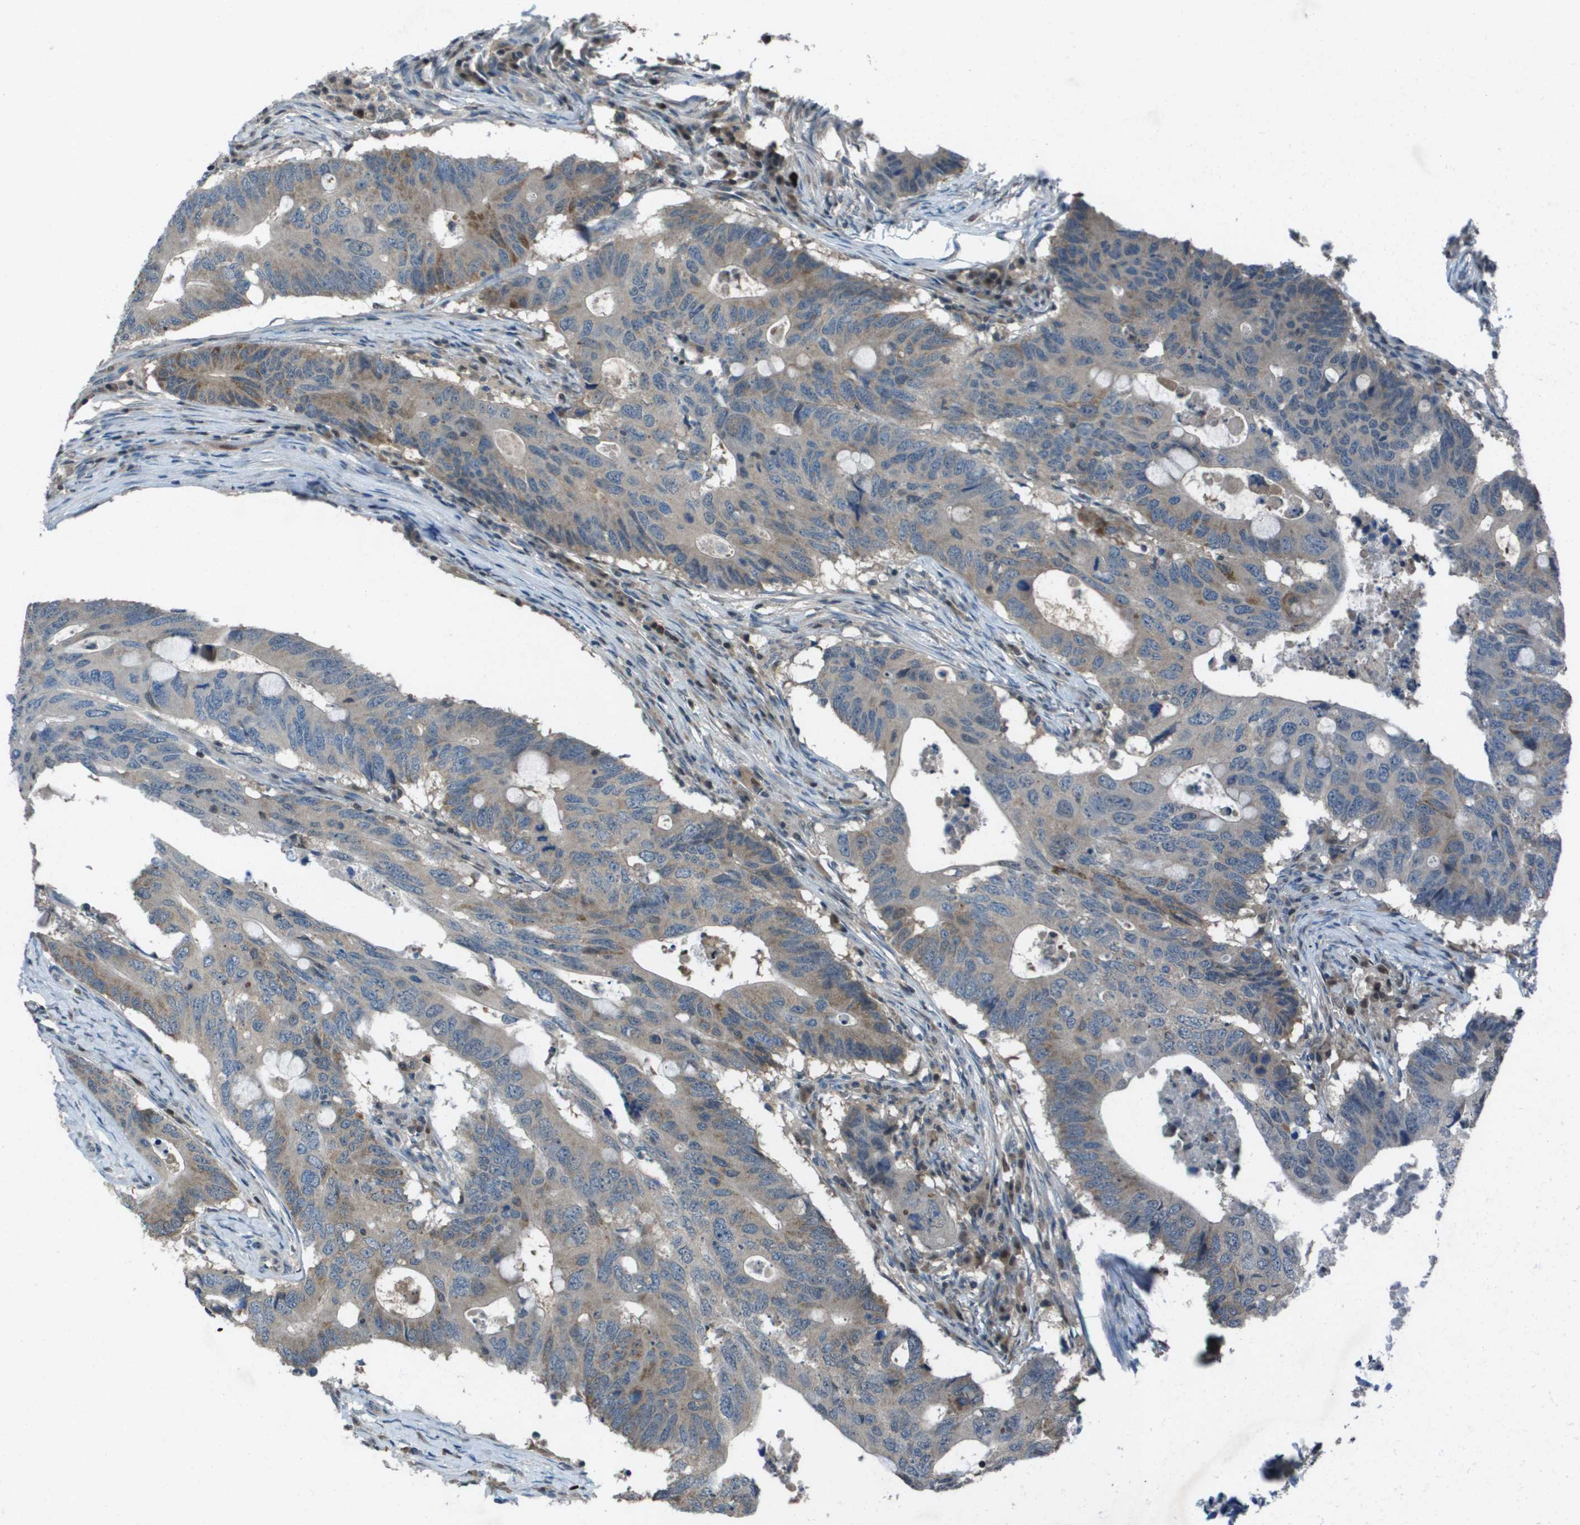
{"staining": {"intensity": "moderate", "quantity": "<25%", "location": "cytoplasmic/membranous"}, "tissue": "colorectal cancer", "cell_type": "Tumor cells", "image_type": "cancer", "snomed": [{"axis": "morphology", "description": "Adenocarcinoma, NOS"}, {"axis": "topography", "description": "Colon"}], "caption": "A brown stain shows moderate cytoplasmic/membranous staining of a protein in colorectal cancer tumor cells.", "gene": "CAMK4", "patient": {"sex": "male", "age": 71}}